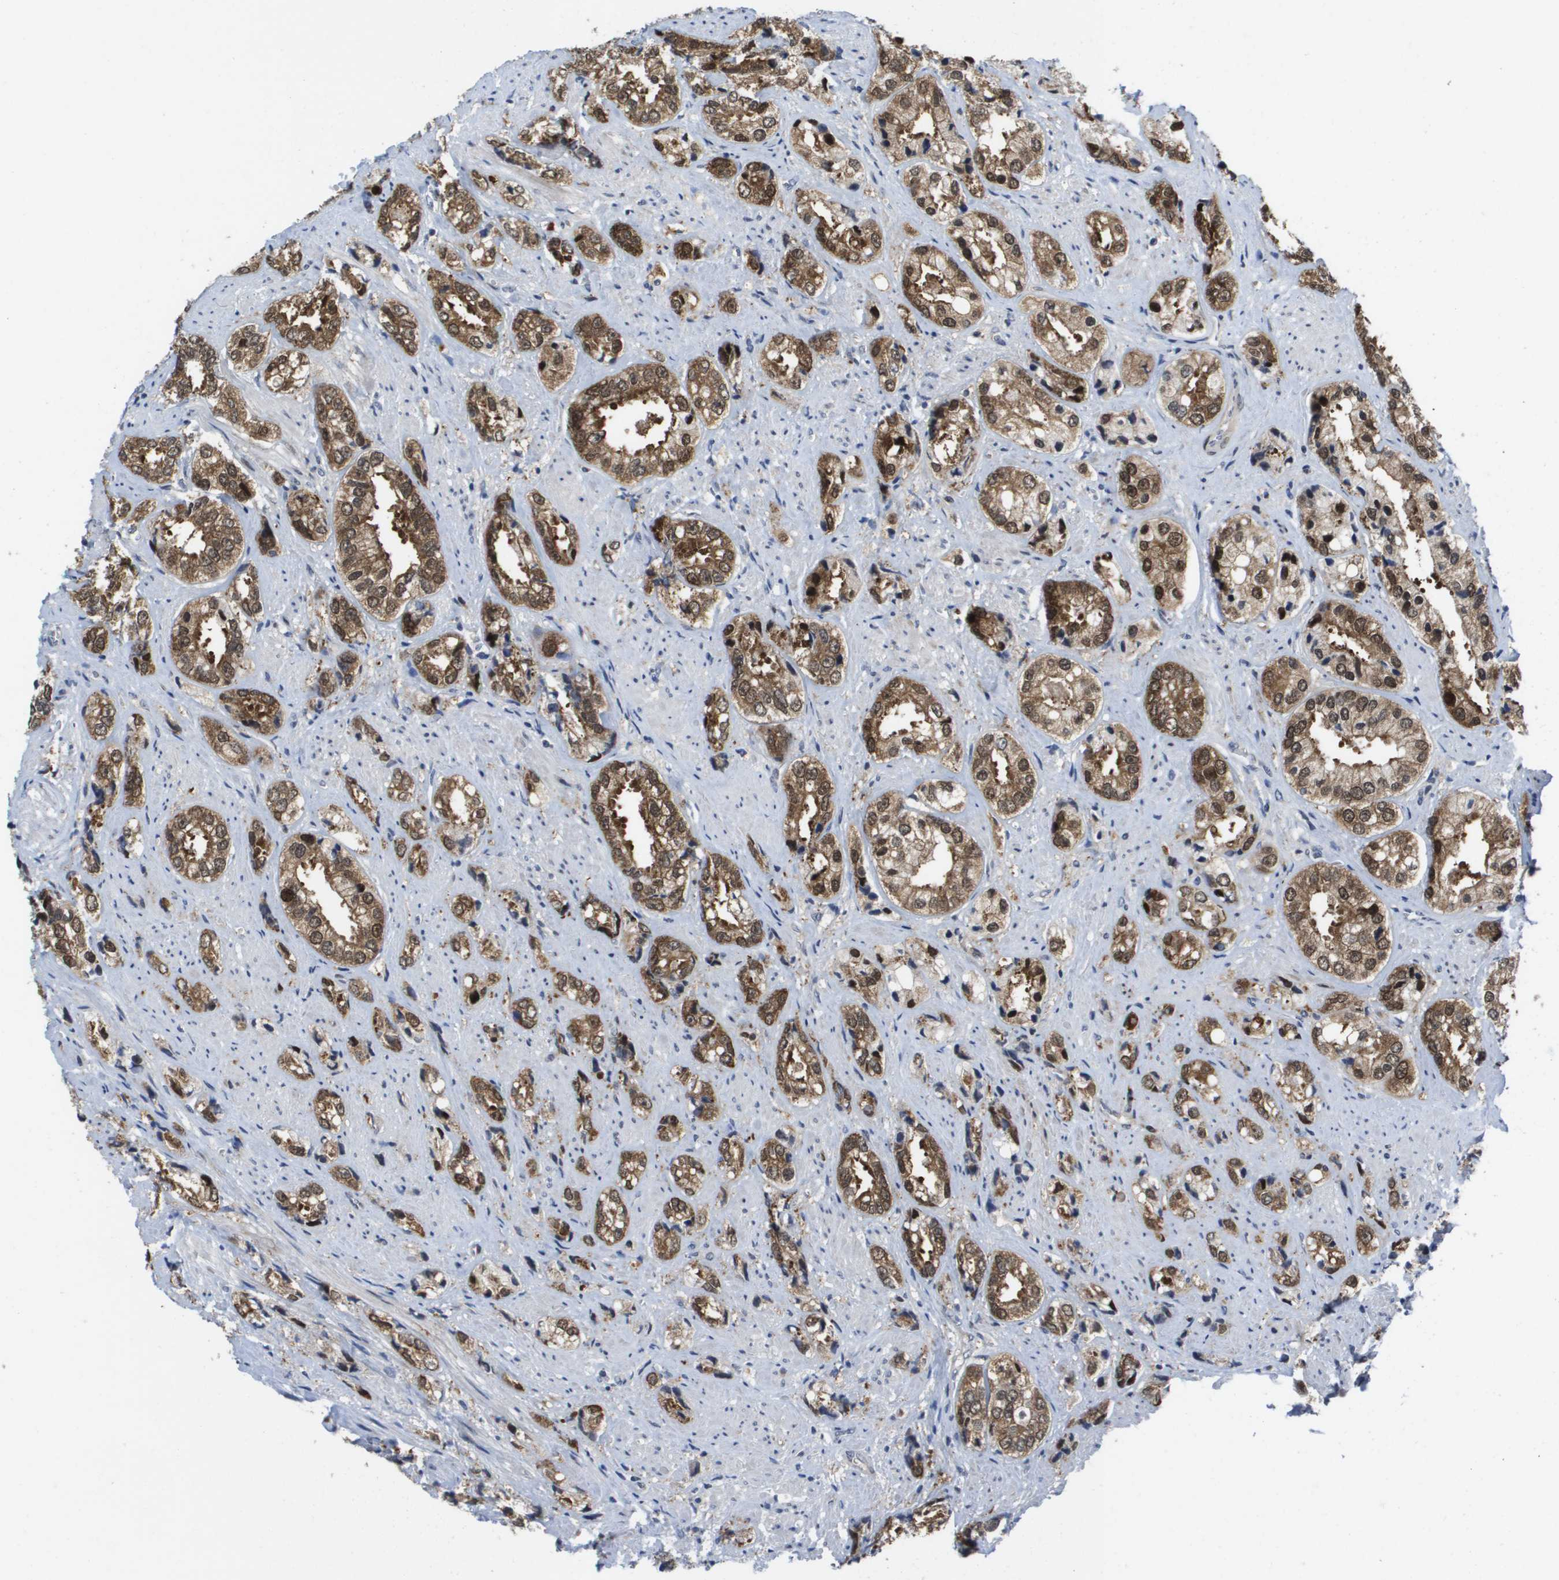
{"staining": {"intensity": "moderate", "quantity": ">75%", "location": "cytoplasmic/membranous,nuclear"}, "tissue": "prostate cancer", "cell_type": "Tumor cells", "image_type": "cancer", "snomed": [{"axis": "morphology", "description": "Adenocarcinoma, High grade"}, {"axis": "topography", "description": "Prostate"}], "caption": "The immunohistochemical stain shows moderate cytoplasmic/membranous and nuclear expression in tumor cells of adenocarcinoma (high-grade) (prostate) tissue.", "gene": "FKBP4", "patient": {"sex": "male", "age": 61}}